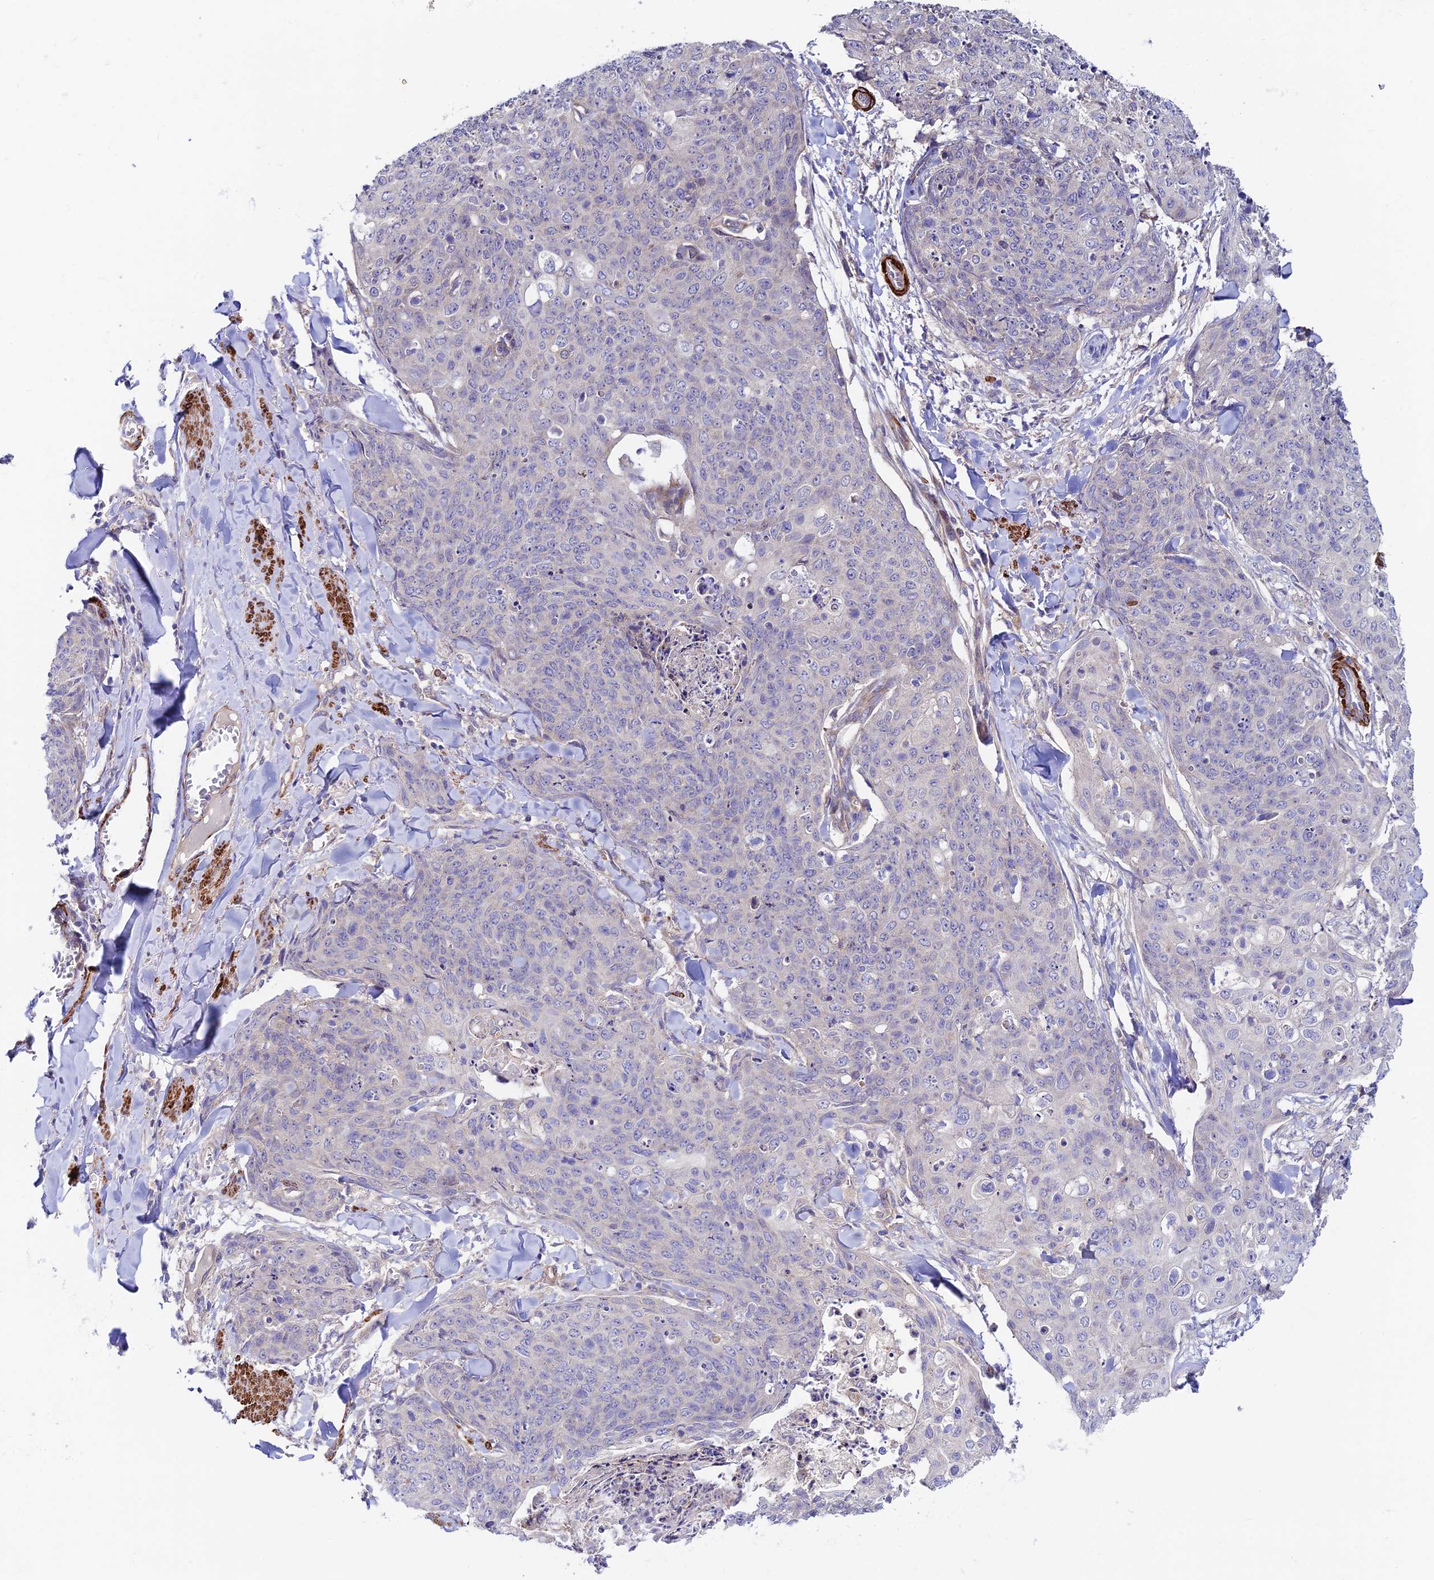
{"staining": {"intensity": "negative", "quantity": "none", "location": "none"}, "tissue": "skin cancer", "cell_type": "Tumor cells", "image_type": "cancer", "snomed": [{"axis": "morphology", "description": "Squamous cell carcinoma, NOS"}, {"axis": "topography", "description": "Skin"}, {"axis": "topography", "description": "Vulva"}], "caption": "A high-resolution photomicrograph shows immunohistochemistry staining of skin squamous cell carcinoma, which exhibits no significant positivity in tumor cells.", "gene": "ANKRD50", "patient": {"sex": "female", "age": 85}}